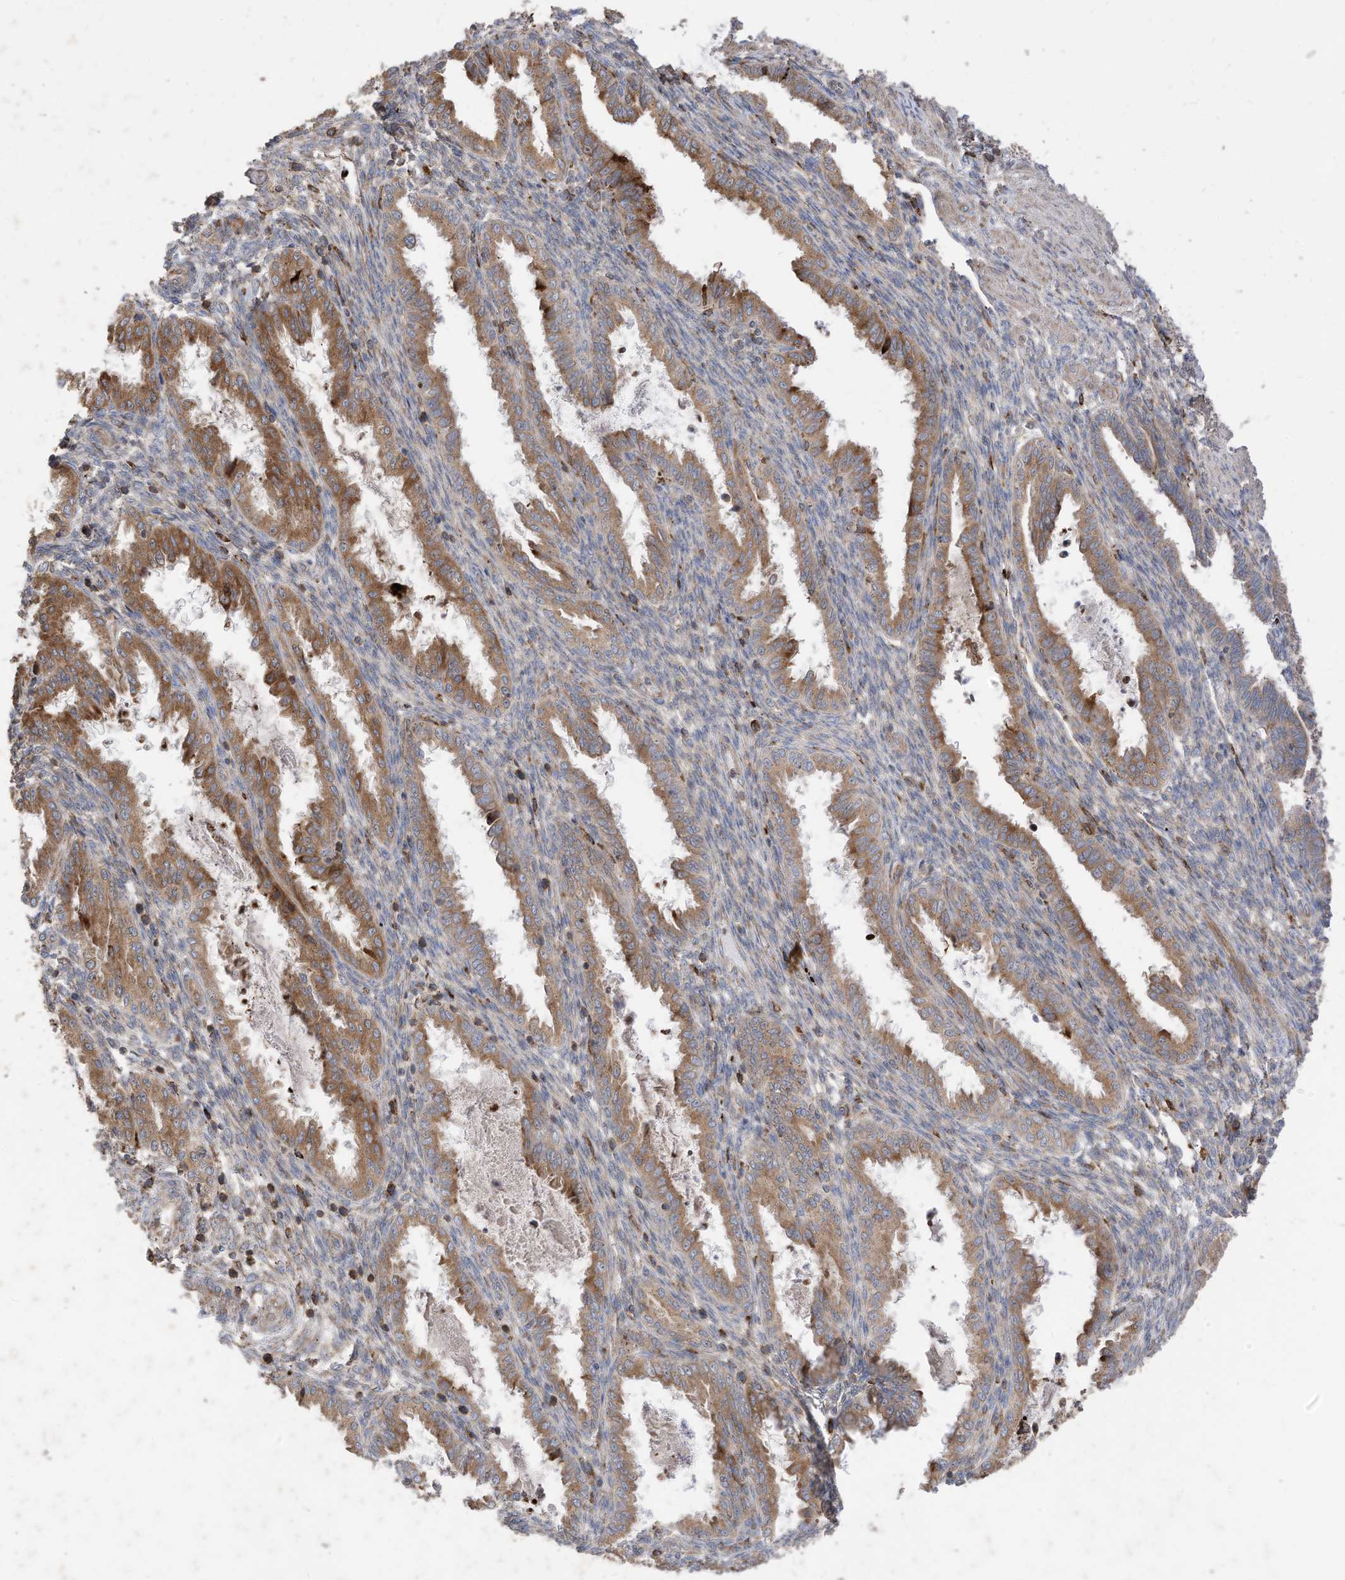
{"staining": {"intensity": "weak", "quantity": "25%-75%", "location": "cytoplasmic/membranous"}, "tissue": "endometrium", "cell_type": "Cells in endometrial stroma", "image_type": "normal", "snomed": [{"axis": "morphology", "description": "Normal tissue, NOS"}, {"axis": "topography", "description": "Endometrium"}], "caption": "Cells in endometrial stroma demonstrate weak cytoplasmic/membranous staining in approximately 25%-75% of cells in normal endometrium. The protein of interest is shown in brown color, while the nuclei are stained blue.", "gene": "TRNAU1AP", "patient": {"sex": "female", "age": 33}}